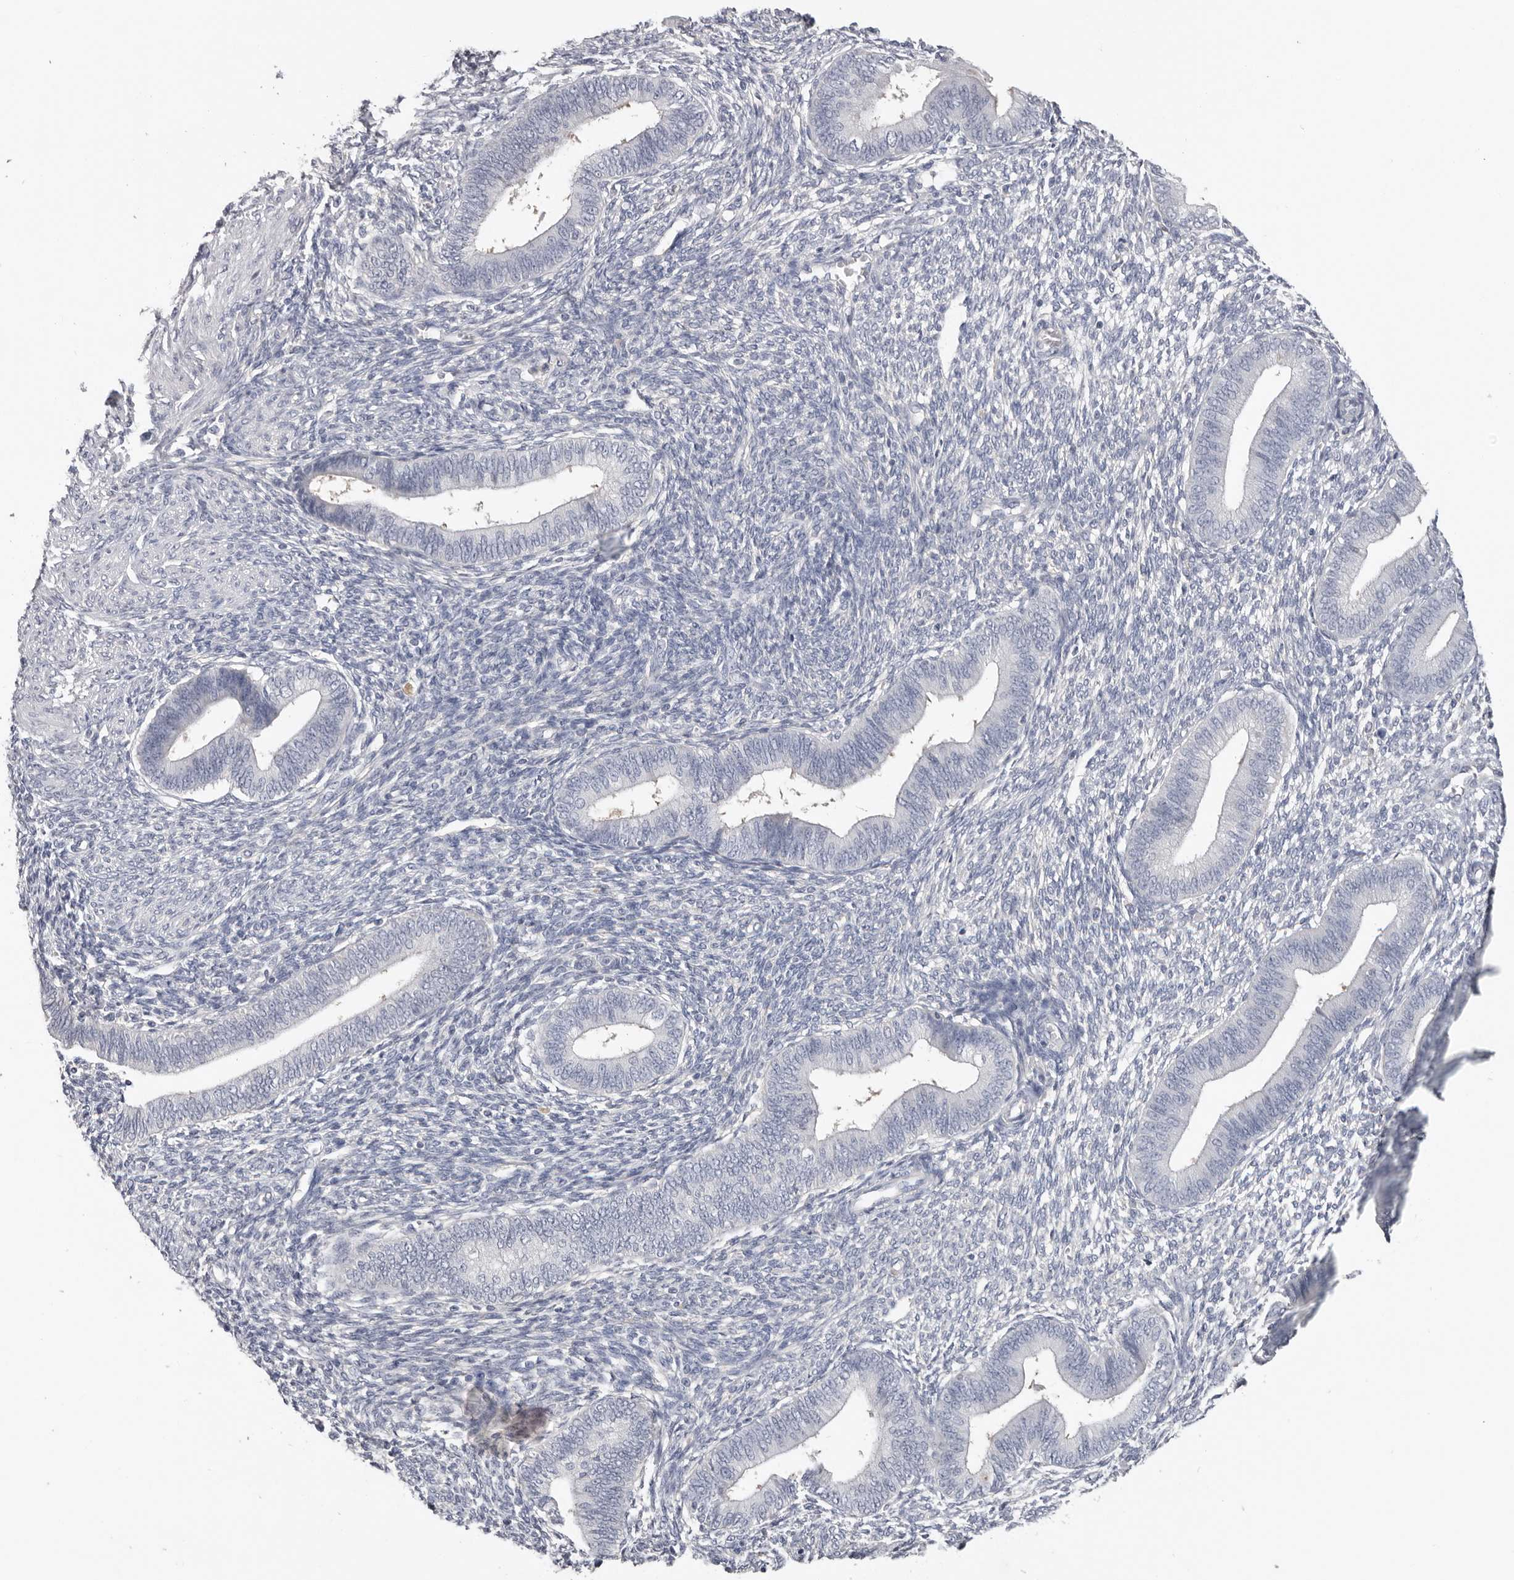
{"staining": {"intensity": "negative", "quantity": "none", "location": "none"}, "tissue": "endometrium", "cell_type": "Cells in endometrial stroma", "image_type": "normal", "snomed": [{"axis": "morphology", "description": "Normal tissue, NOS"}, {"axis": "topography", "description": "Endometrium"}], "caption": "Immunohistochemistry (IHC) micrograph of normal endometrium: endometrium stained with DAB shows no significant protein expression in cells in endometrial stroma. (Immunohistochemistry, brightfield microscopy, high magnification).", "gene": "WDTC1", "patient": {"sex": "female", "age": 46}}